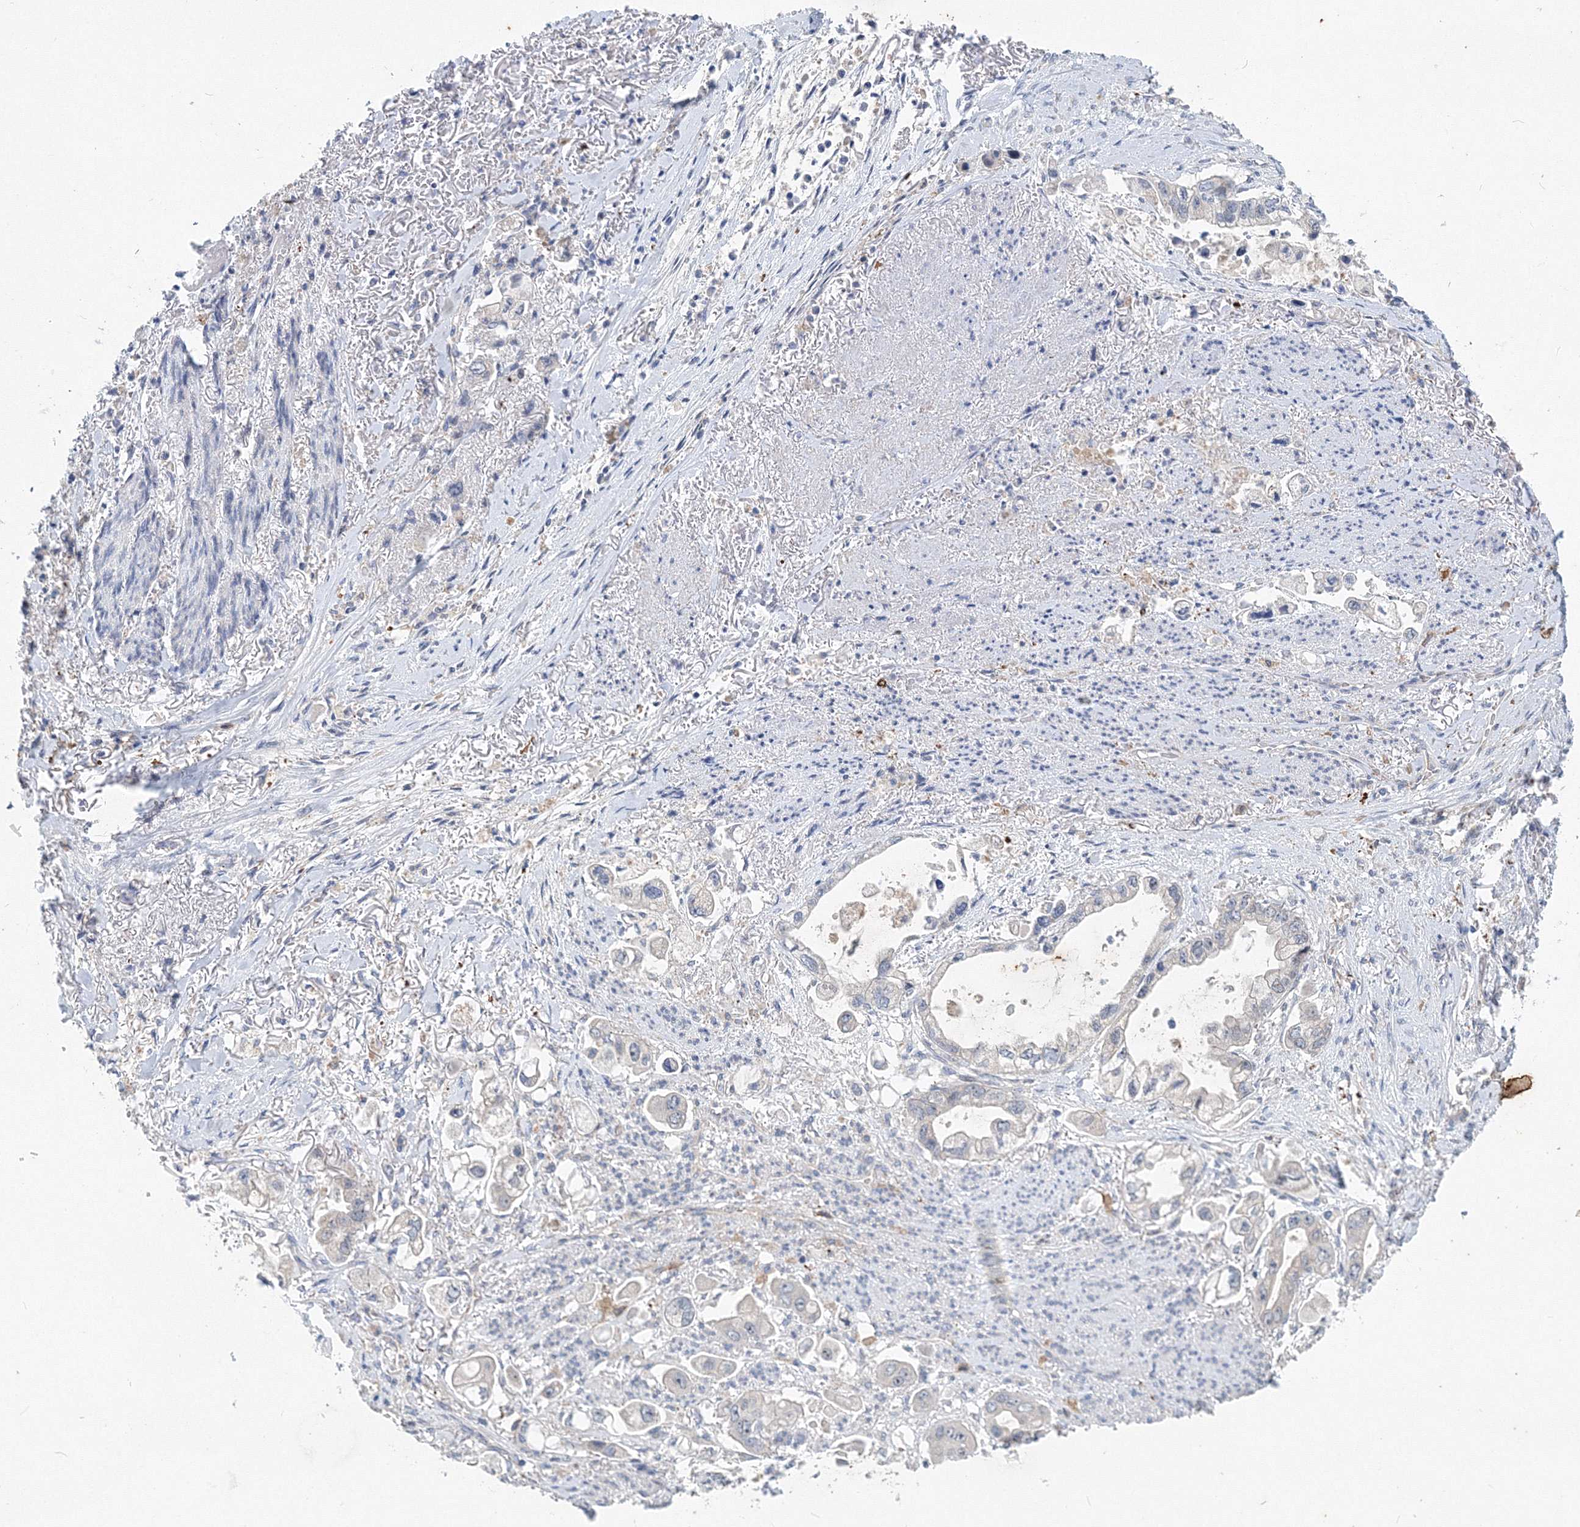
{"staining": {"intensity": "negative", "quantity": "none", "location": "none"}, "tissue": "stomach cancer", "cell_type": "Tumor cells", "image_type": "cancer", "snomed": [{"axis": "morphology", "description": "Adenocarcinoma, NOS"}, {"axis": "topography", "description": "Stomach"}], "caption": "This is an IHC micrograph of human adenocarcinoma (stomach). There is no expression in tumor cells.", "gene": "TANC1", "patient": {"sex": "male", "age": 62}}